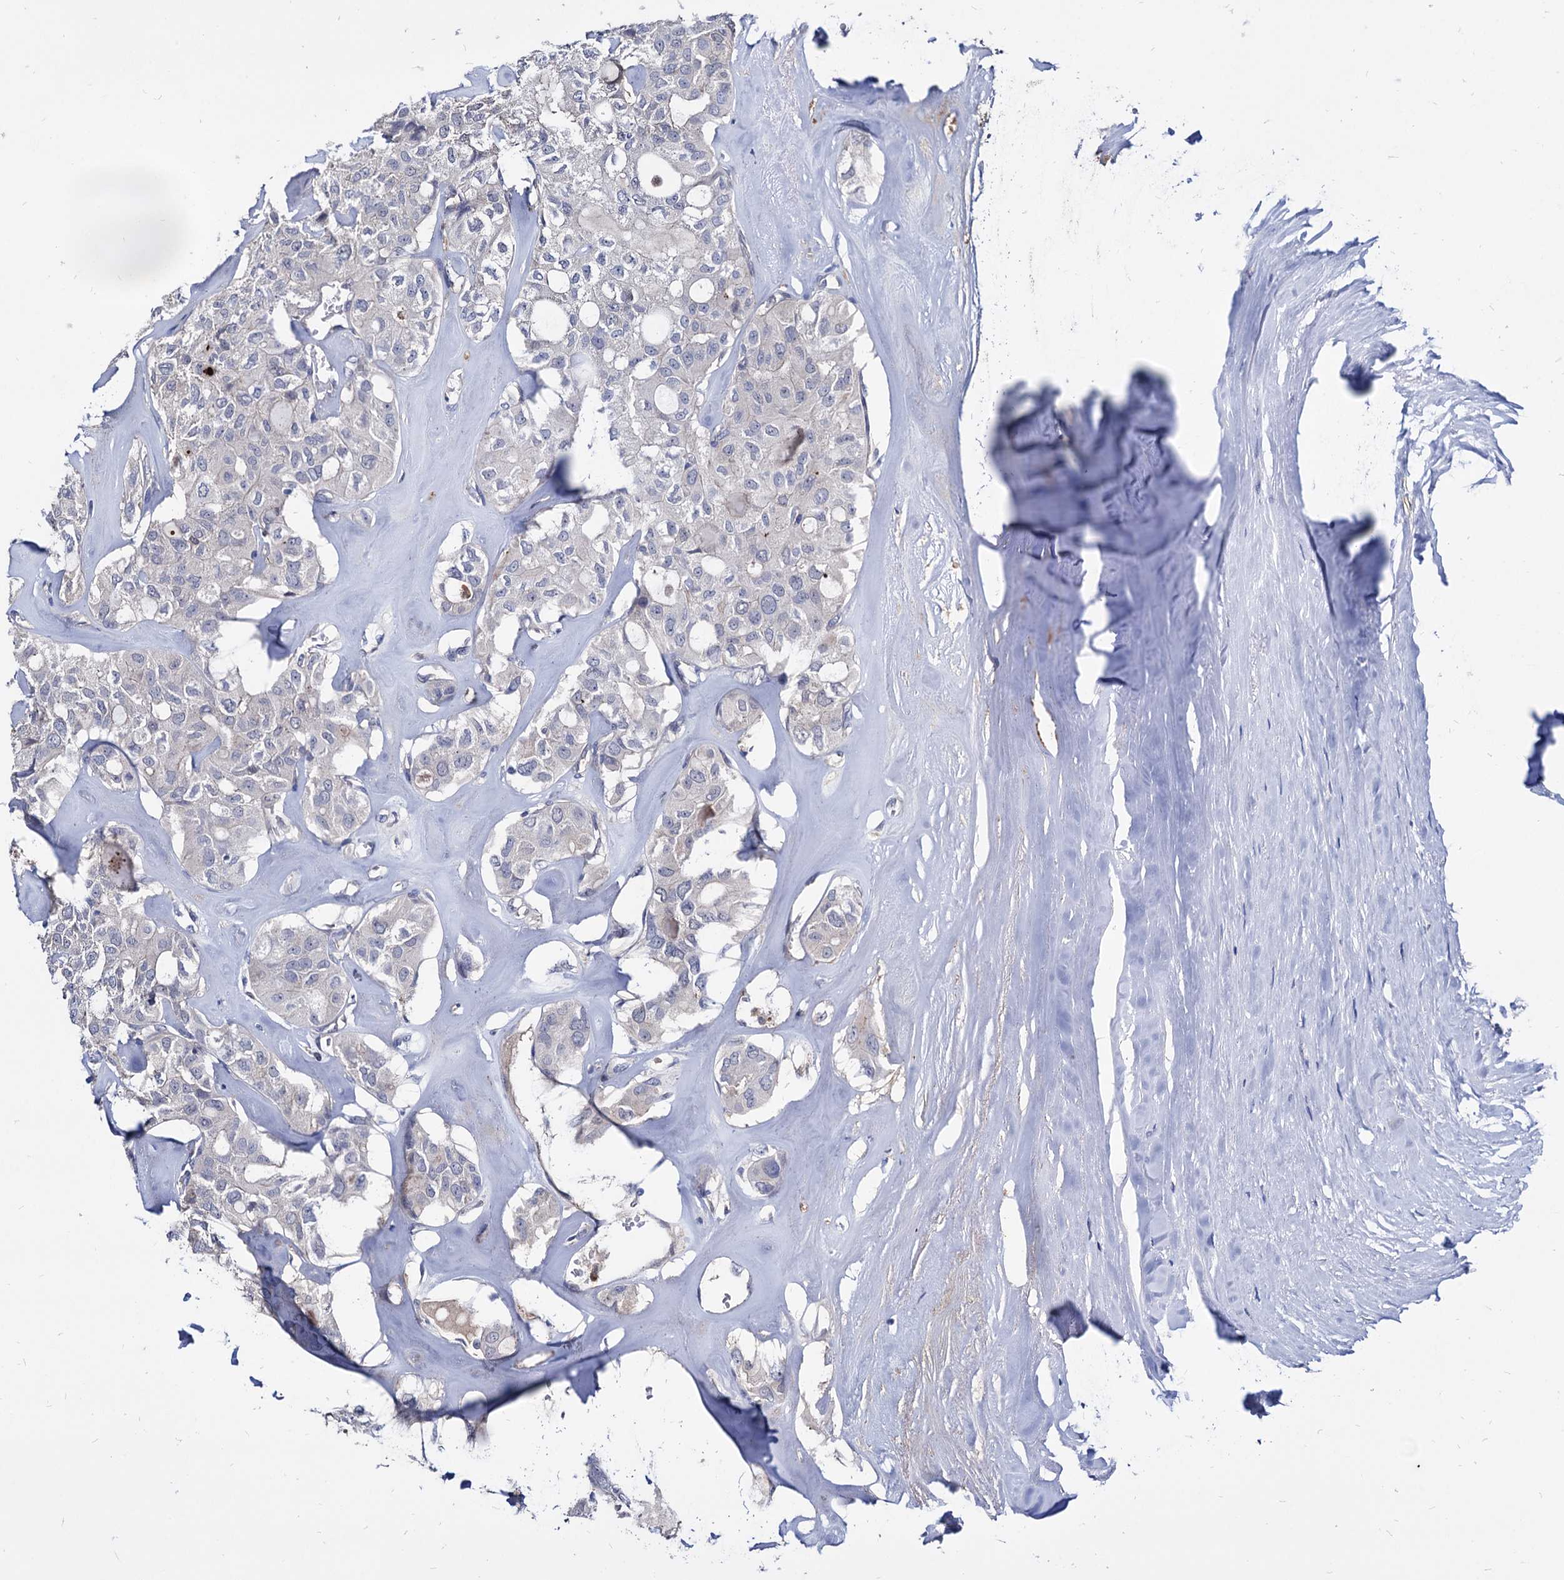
{"staining": {"intensity": "negative", "quantity": "none", "location": "none"}, "tissue": "thyroid cancer", "cell_type": "Tumor cells", "image_type": "cancer", "snomed": [{"axis": "morphology", "description": "Follicular adenoma carcinoma, NOS"}, {"axis": "topography", "description": "Thyroid gland"}], "caption": "A high-resolution histopathology image shows immunohistochemistry staining of thyroid cancer, which shows no significant staining in tumor cells.", "gene": "CPPED1", "patient": {"sex": "male", "age": 75}}